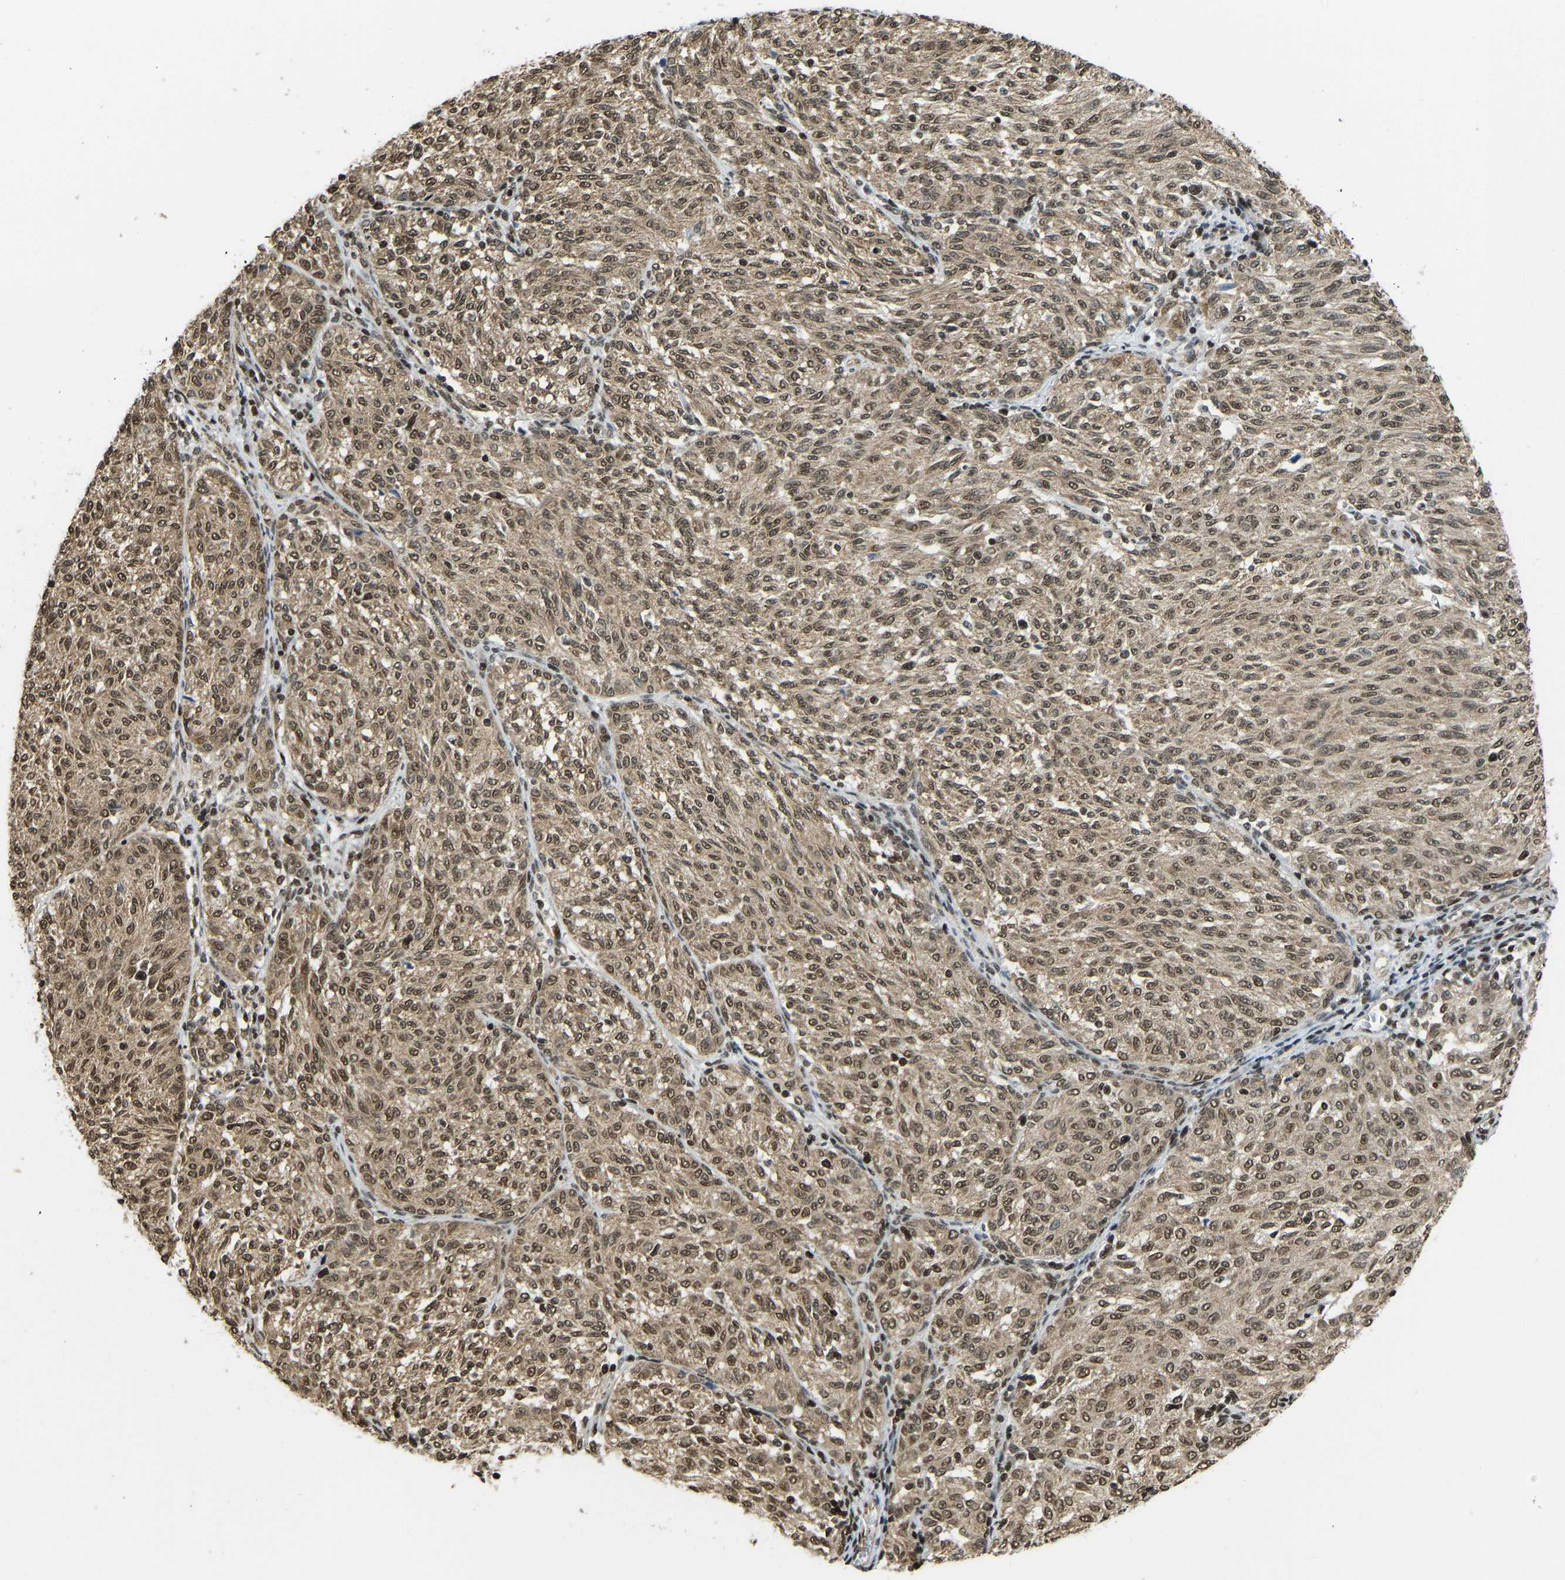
{"staining": {"intensity": "moderate", "quantity": ">75%", "location": "cytoplasmic/membranous,nuclear"}, "tissue": "melanoma", "cell_type": "Tumor cells", "image_type": "cancer", "snomed": [{"axis": "morphology", "description": "Malignant melanoma, NOS"}, {"axis": "topography", "description": "Skin"}], "caption": "Melanoma stained with a protein marker displays moderate staining in tumor cells.", "gene": "ZSCAN20", "patient": {"sex": "female", "age": 72}}